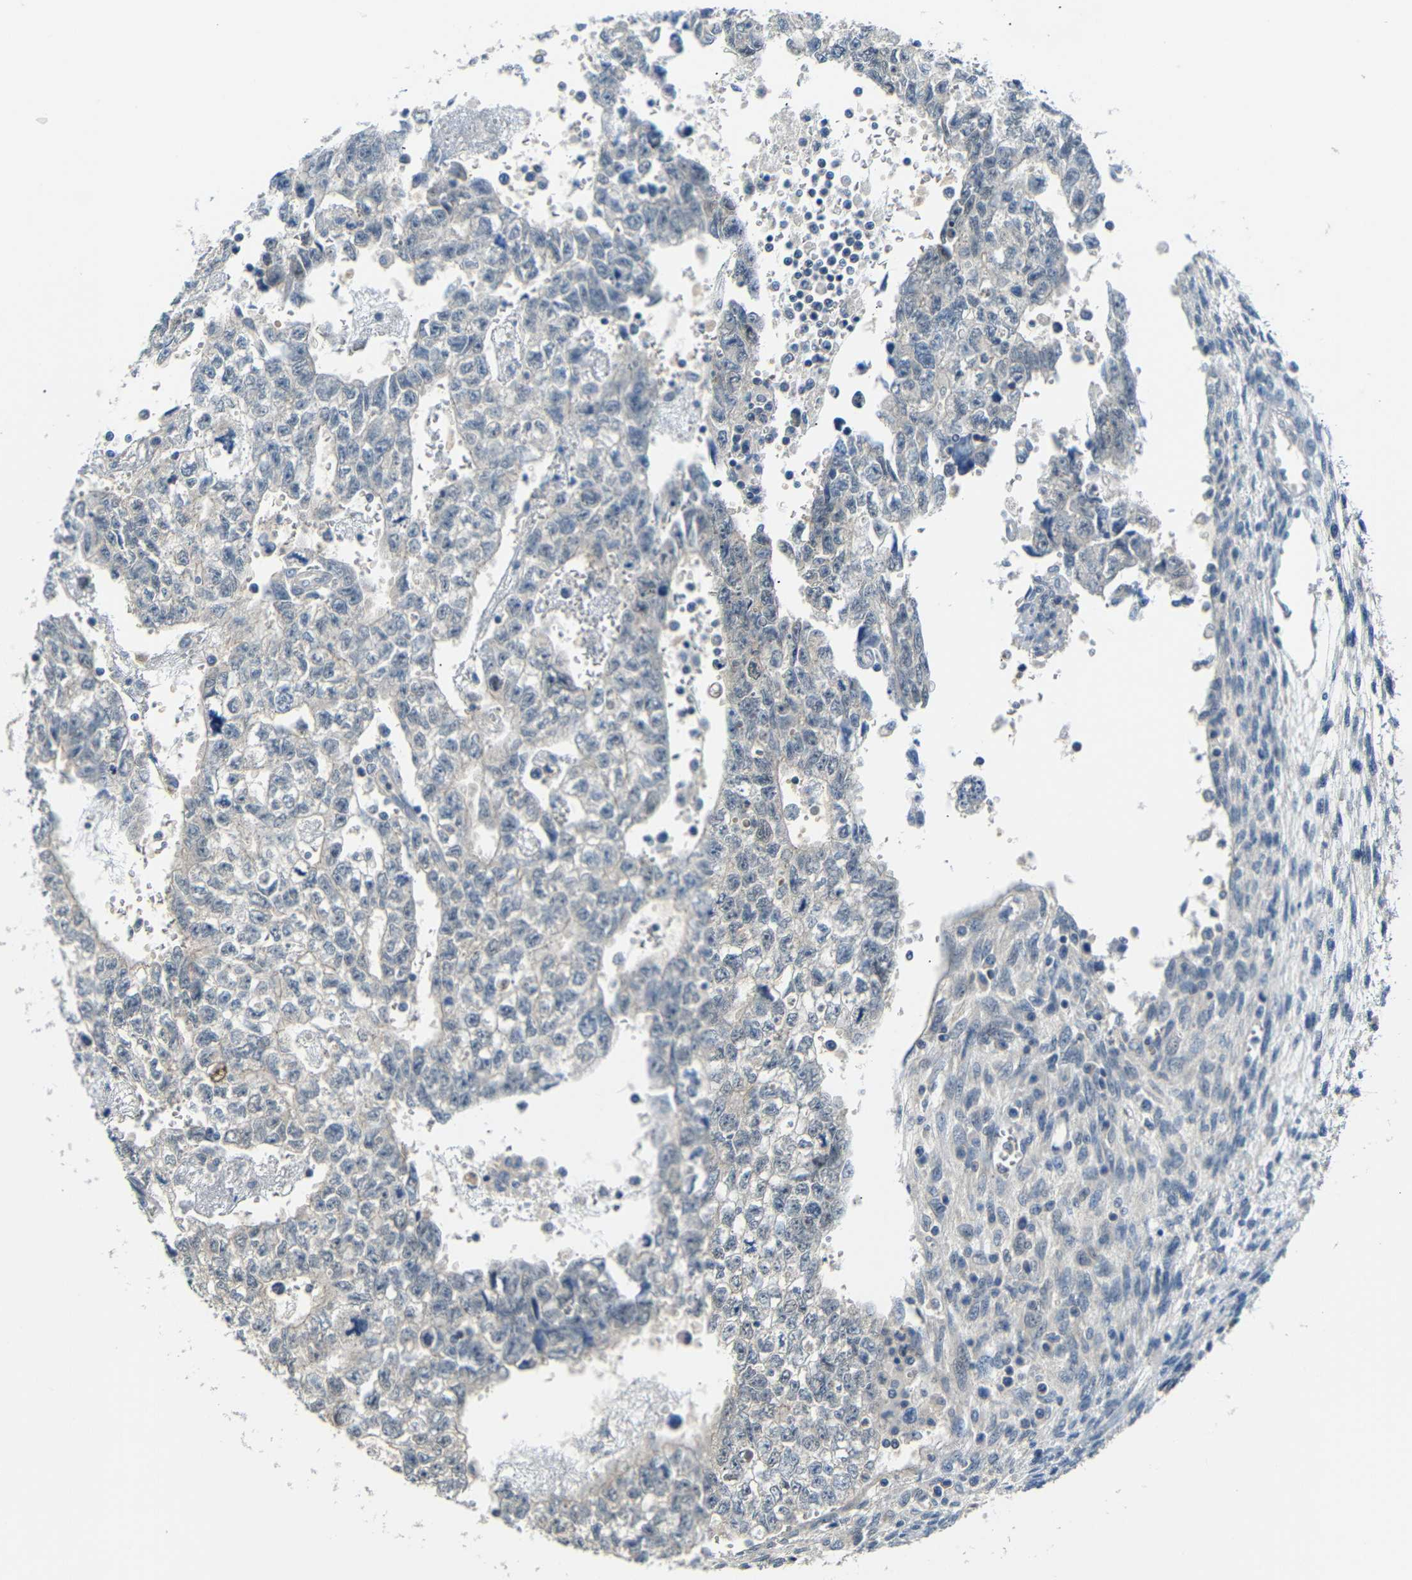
{"staining": {"intensity": "negative", "quantity": "none", "location": "none"}, "tissue": "testis cancer", "cell_type": "Tumor cells", "image_type": "cancer", "snomed": [{"axis": "morphology", "description": "Seminoma, NOS"}, {"axis": "morphology", "description": "Carcinoma, Embryonal, NOS"}, {"axis": "topography", "description": "Testis"}], "caption": "The photomicrograph reveals no significant positivity in tumor cells of testis cancer (seminoma).", "gene": "SFN", "patient": {"sex": "male", "age": 38}}